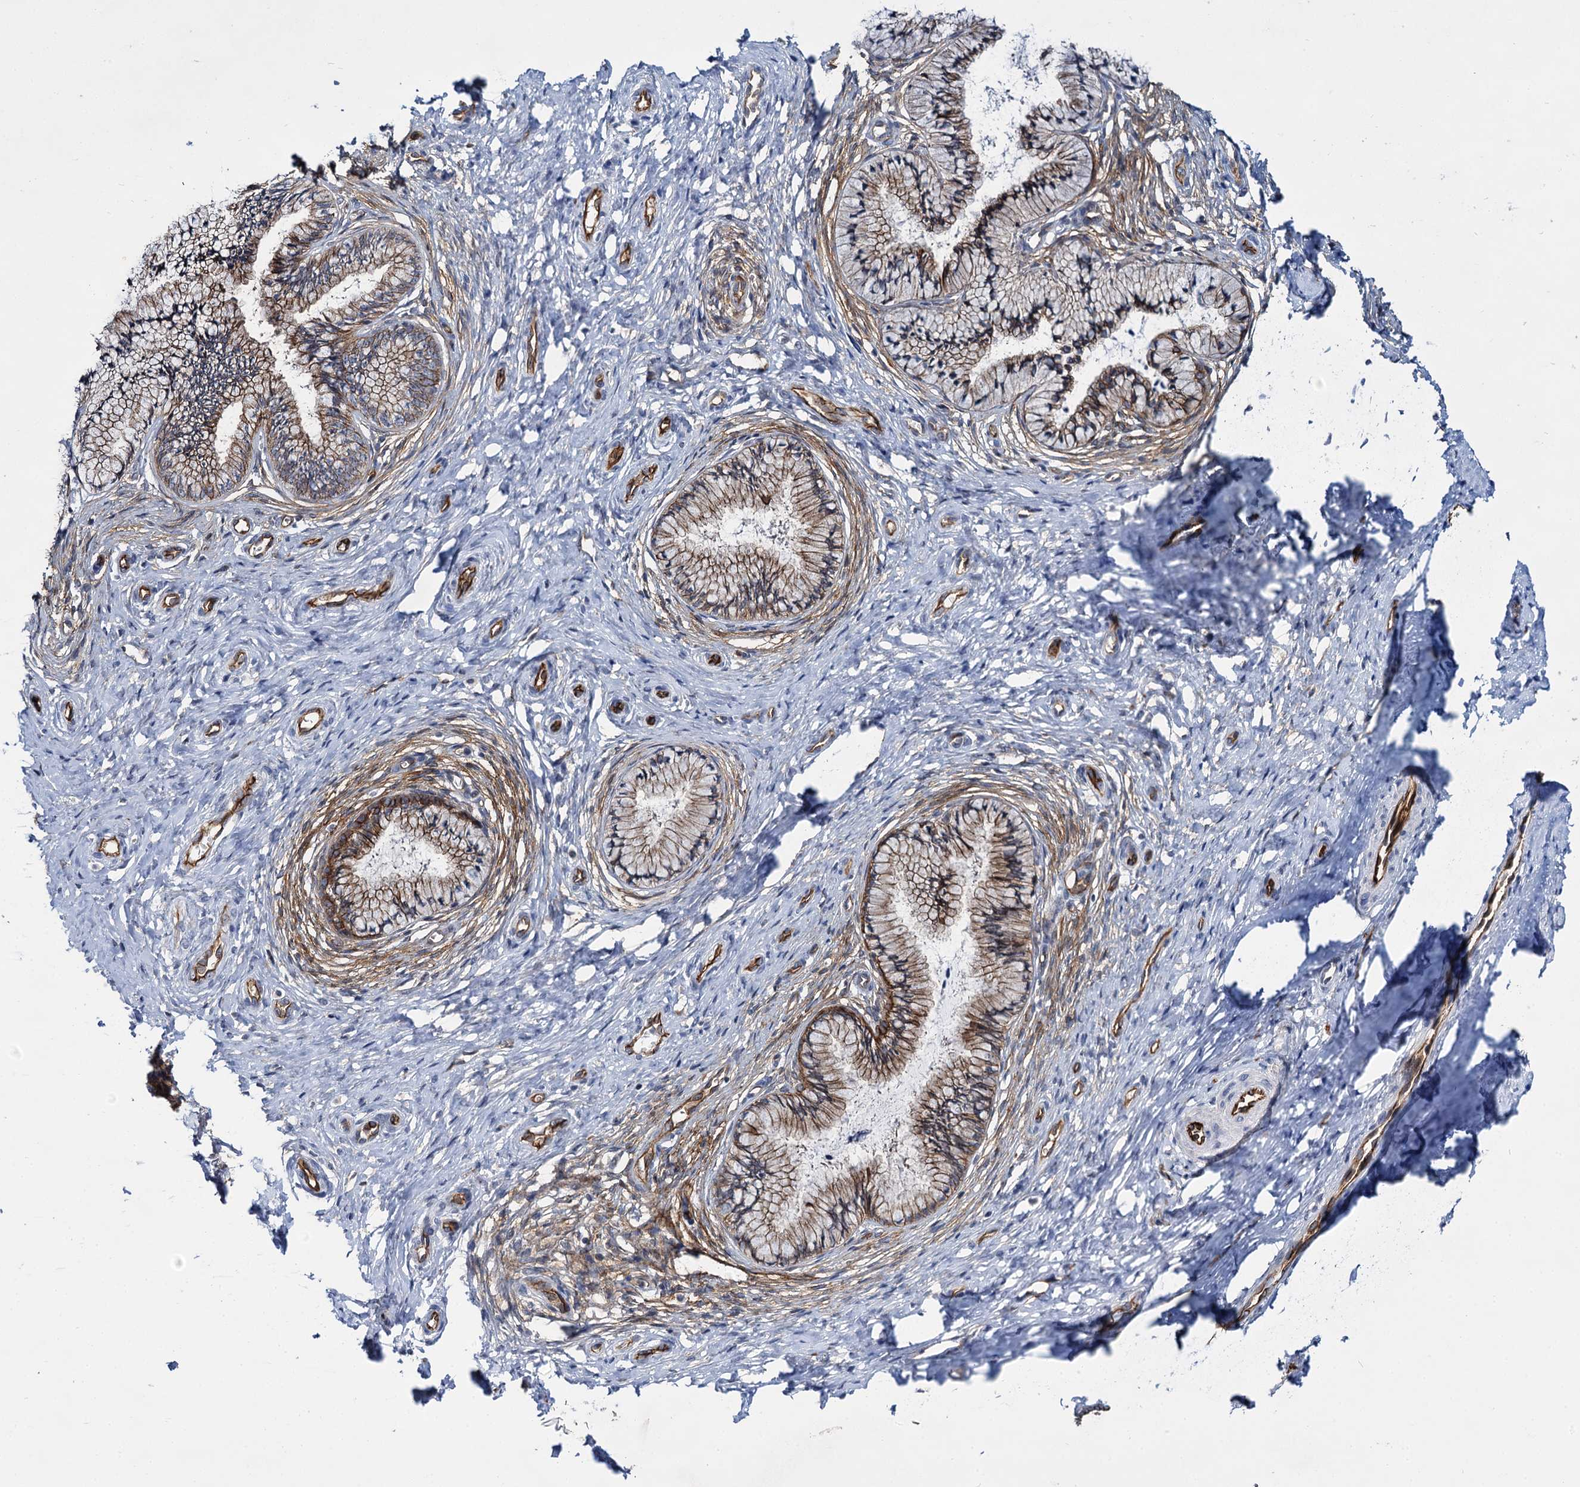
{"staining": {"intensity": "moderate", "quantity": ">75%", "location": "cytoplasmic/membranous"}, "tissue": "cervix", "cell_type": "Glandular cells", "image_type": "normal", "snomed": [{"axis": "morphology", "description": "Normal tissue, NOS"}, {"axis": "topography", "description": "Cervix"}], "caption": "Protein positivity by immunohistochemistry (IHC) displays moderate cytoplasmic/membranous positivity in approximately >75% of glandular cells in normal cervix.", "gene": "ABLIM1", "patient": {"sex": "female", "age": 36}}